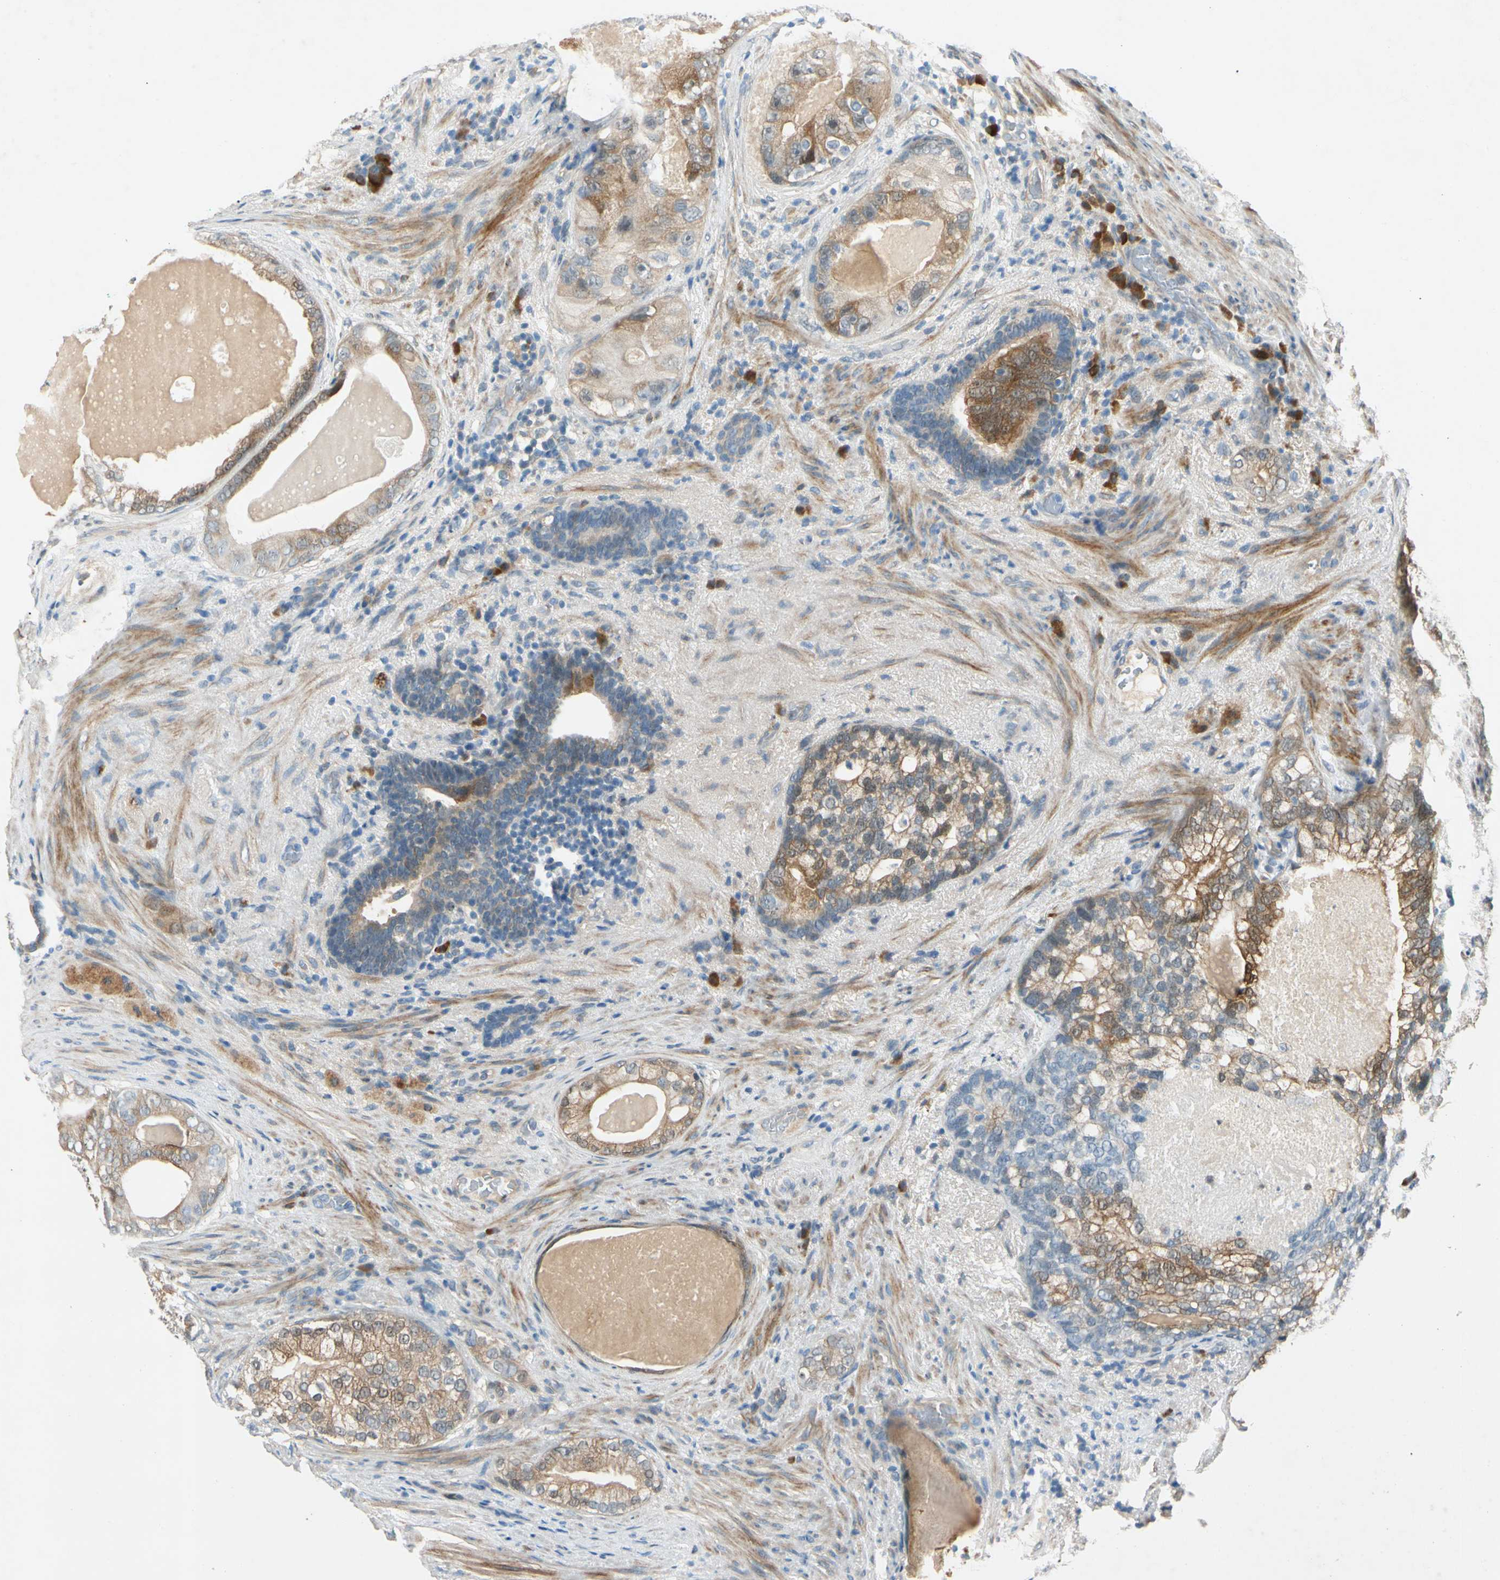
{"staining": {"intensity": "strong", "quantity": "25%-75%", "location": "cytoplasmic/membranous"}, "tissue": "prostate cancer", "cell_type": "Tumor cells", "image_type": "cancer", "snomed": [{"axis": "morphology", "description": "Adenocarcinoma, High grade"}, {"axis": "topography", "description": "Prostate"}], "caption": "Protein analysis of prostate high-grade adenocarcinoma tissue demonstrates strong cytoplasmic/membranous staining in about 25%-75% of tumor cells.", "gene": "WIPI1", "patient": {"sex": "male", "age": 66}}